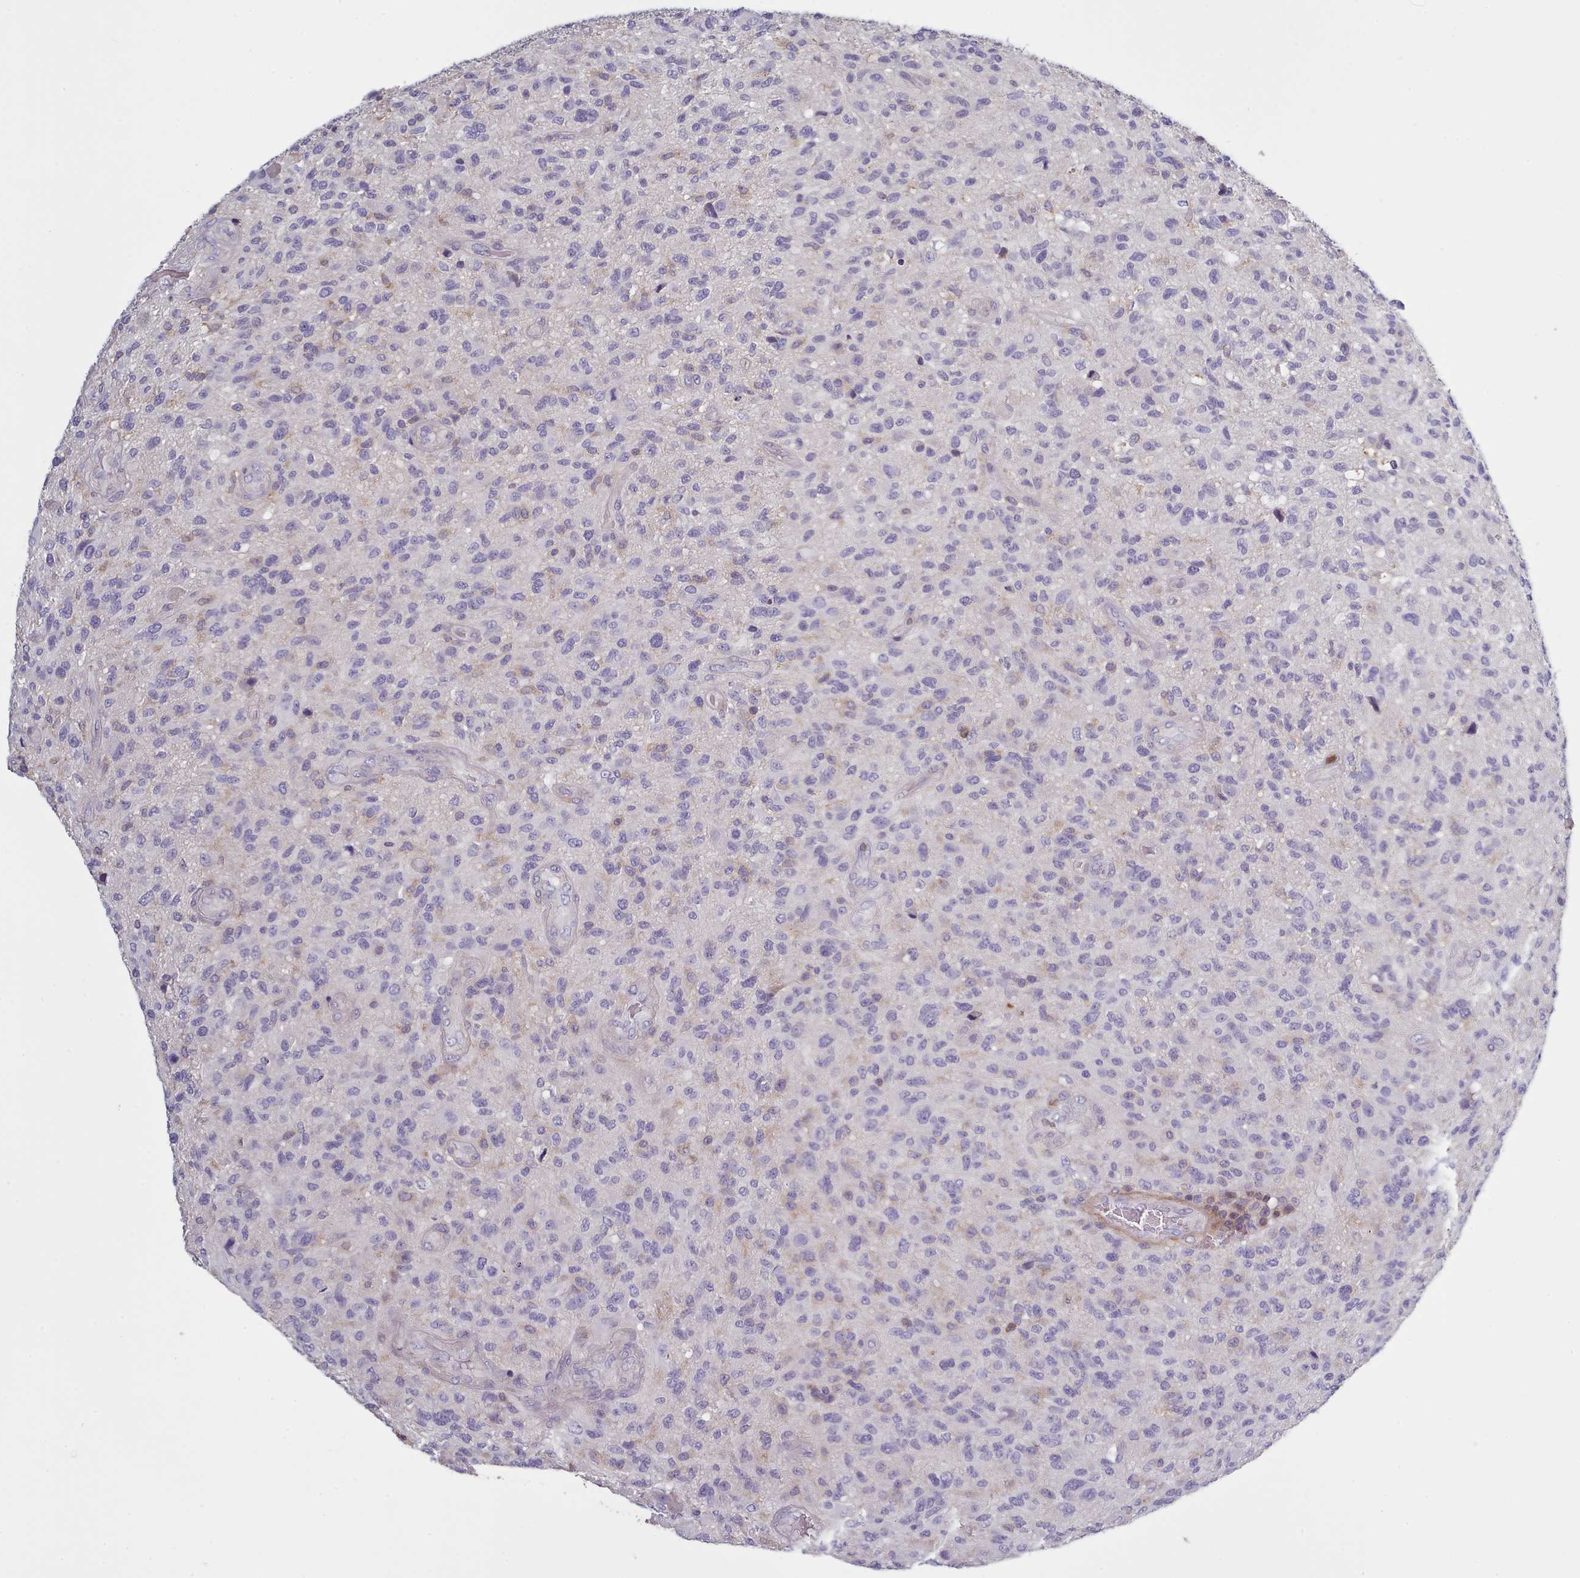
{"staining": {"intensity": "negative", "quantity": "none", "location": "none"}, "tissue": "glioma", "cell_type": "Tumor cells", "image_type": "cancer", "snomed": [{"axis": "morphology", "description": "Glioma, malignant, High grade"}, {"axis": "topography", "description": "Brain"}], "caption": "Immunohistochemistry of human malignant glioma (high-grade) shows no expression in tumor cells.", "gene": "RAC2", "patient": {"sex": "male", "age": 47}}